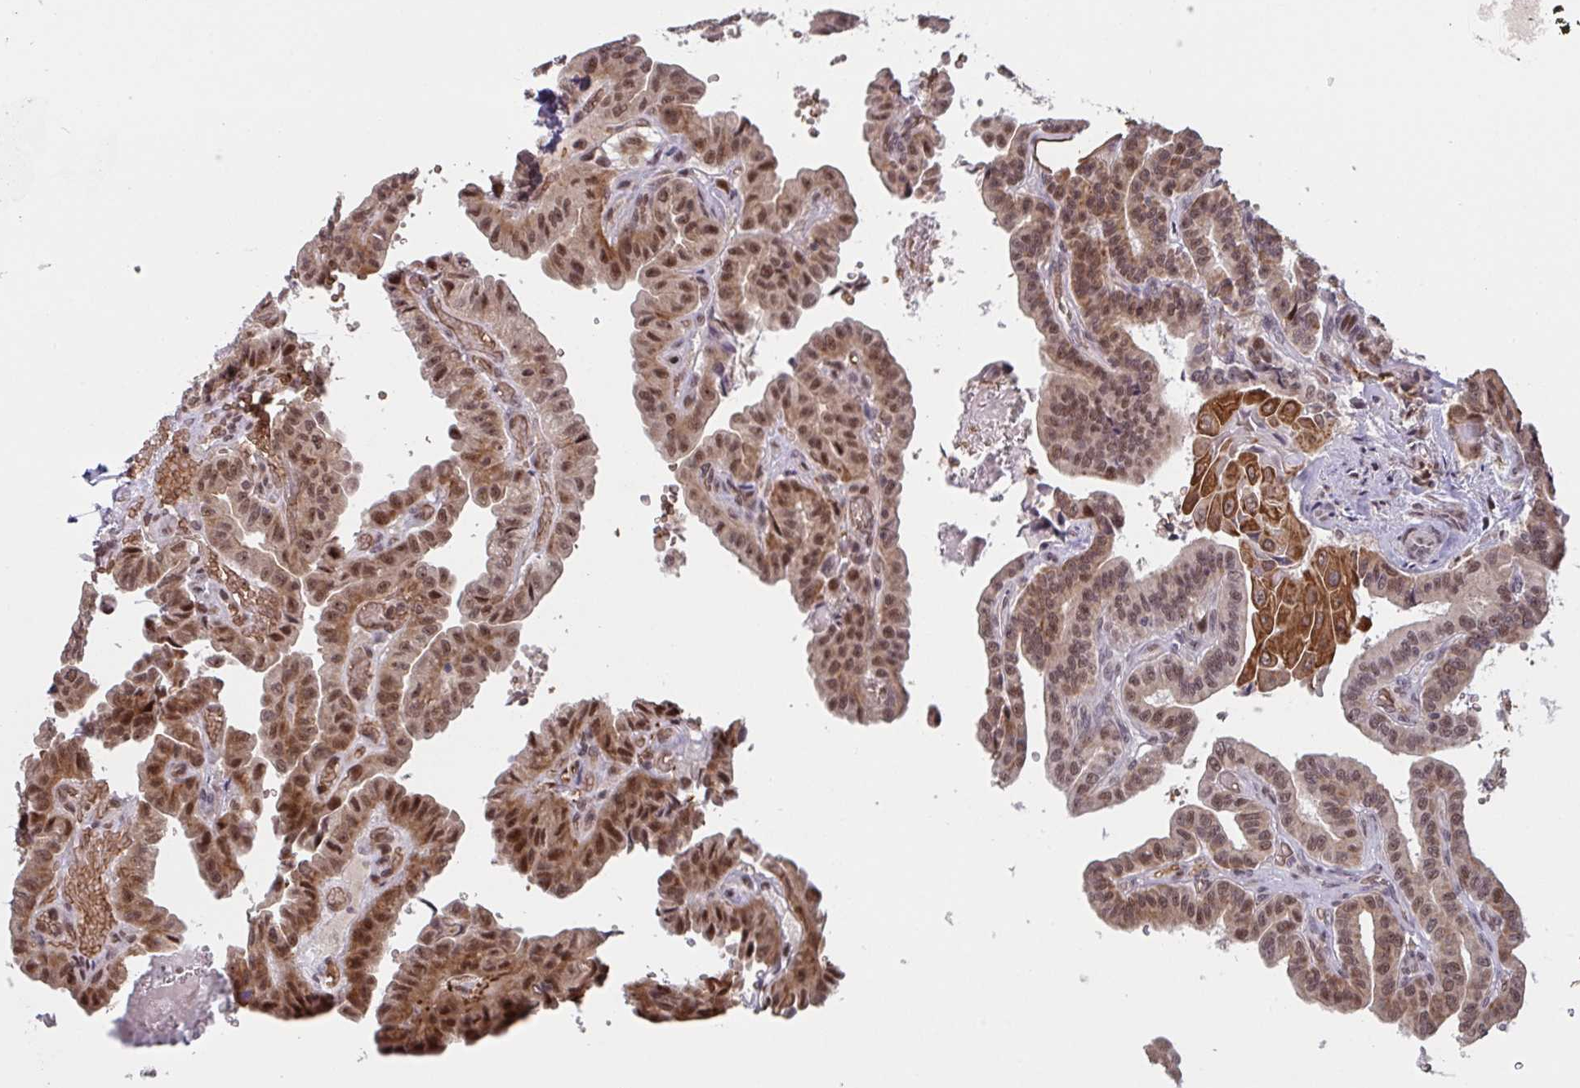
{"staining": {"intensity": "moderate", "quantity": ">75%", "location": "cytoplasmic/membranous,nuclear"}, "tissue": "thyroid cancer", "cell_type": "Tumor cells", "image_type": "cancer", "snomed": [{"axis": "morphology", "description": "Papillary adenocarcinoma, NOS"}, {"axis": "topography", "description": "Thyroid gland"}], "caption": "Protein staining of thyroid papillary adenocarcinoma tissue exhibits moderate cytoplasmic/membranous and nuclear positivity in approximately >75% of tumor cells. (Stains: DAB (3,3'-diaminobenzidine) in brown, nuclei in blue, Microscopy: brightfield microscopy at high magnification).", "gene": "NLRP13", "patient": {"sex": "male", "age": 87}}